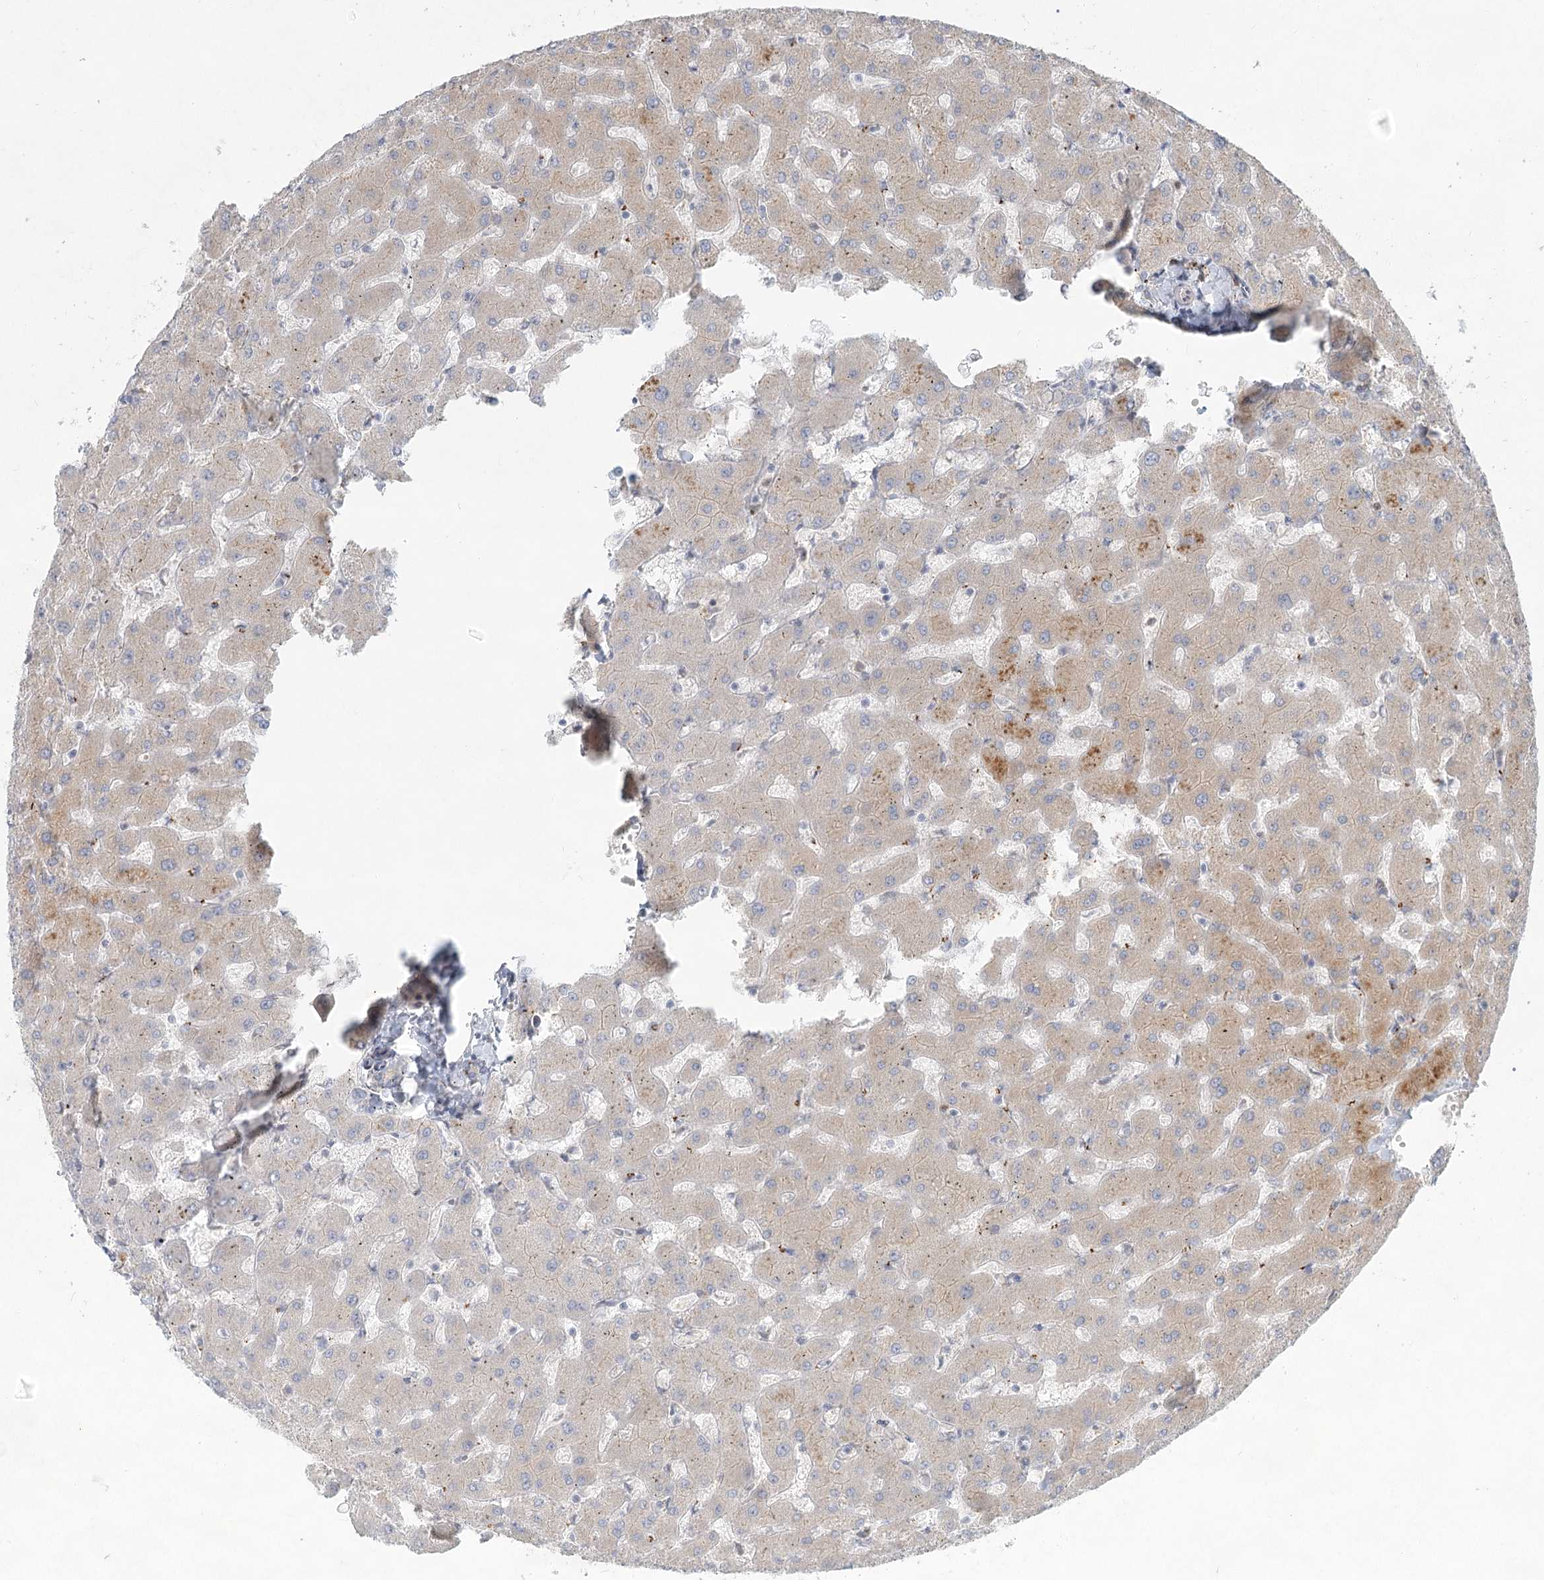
{"staining": {"intensity": "negative", "quantity": "none", "location": "none"}, "tissue": "liver", "cell_type": "Cholangiocytes", "image_type": "normal", "snomed": [{"axis": "morphology", "description": "Normal tissue, NOS"}, {"axis": "topography", "description": "Liver"}], "caption": "Image shows no protein expression in cholangiocytes of unremarkable liver. The staining was performed using DAB to visualize the protein expression in brown, while the nuclei were stained in blue with hematoxylin (Magnification: 20x).", "gene": "LRP2BP", "patient": {"sex": "female", "age": 63}}